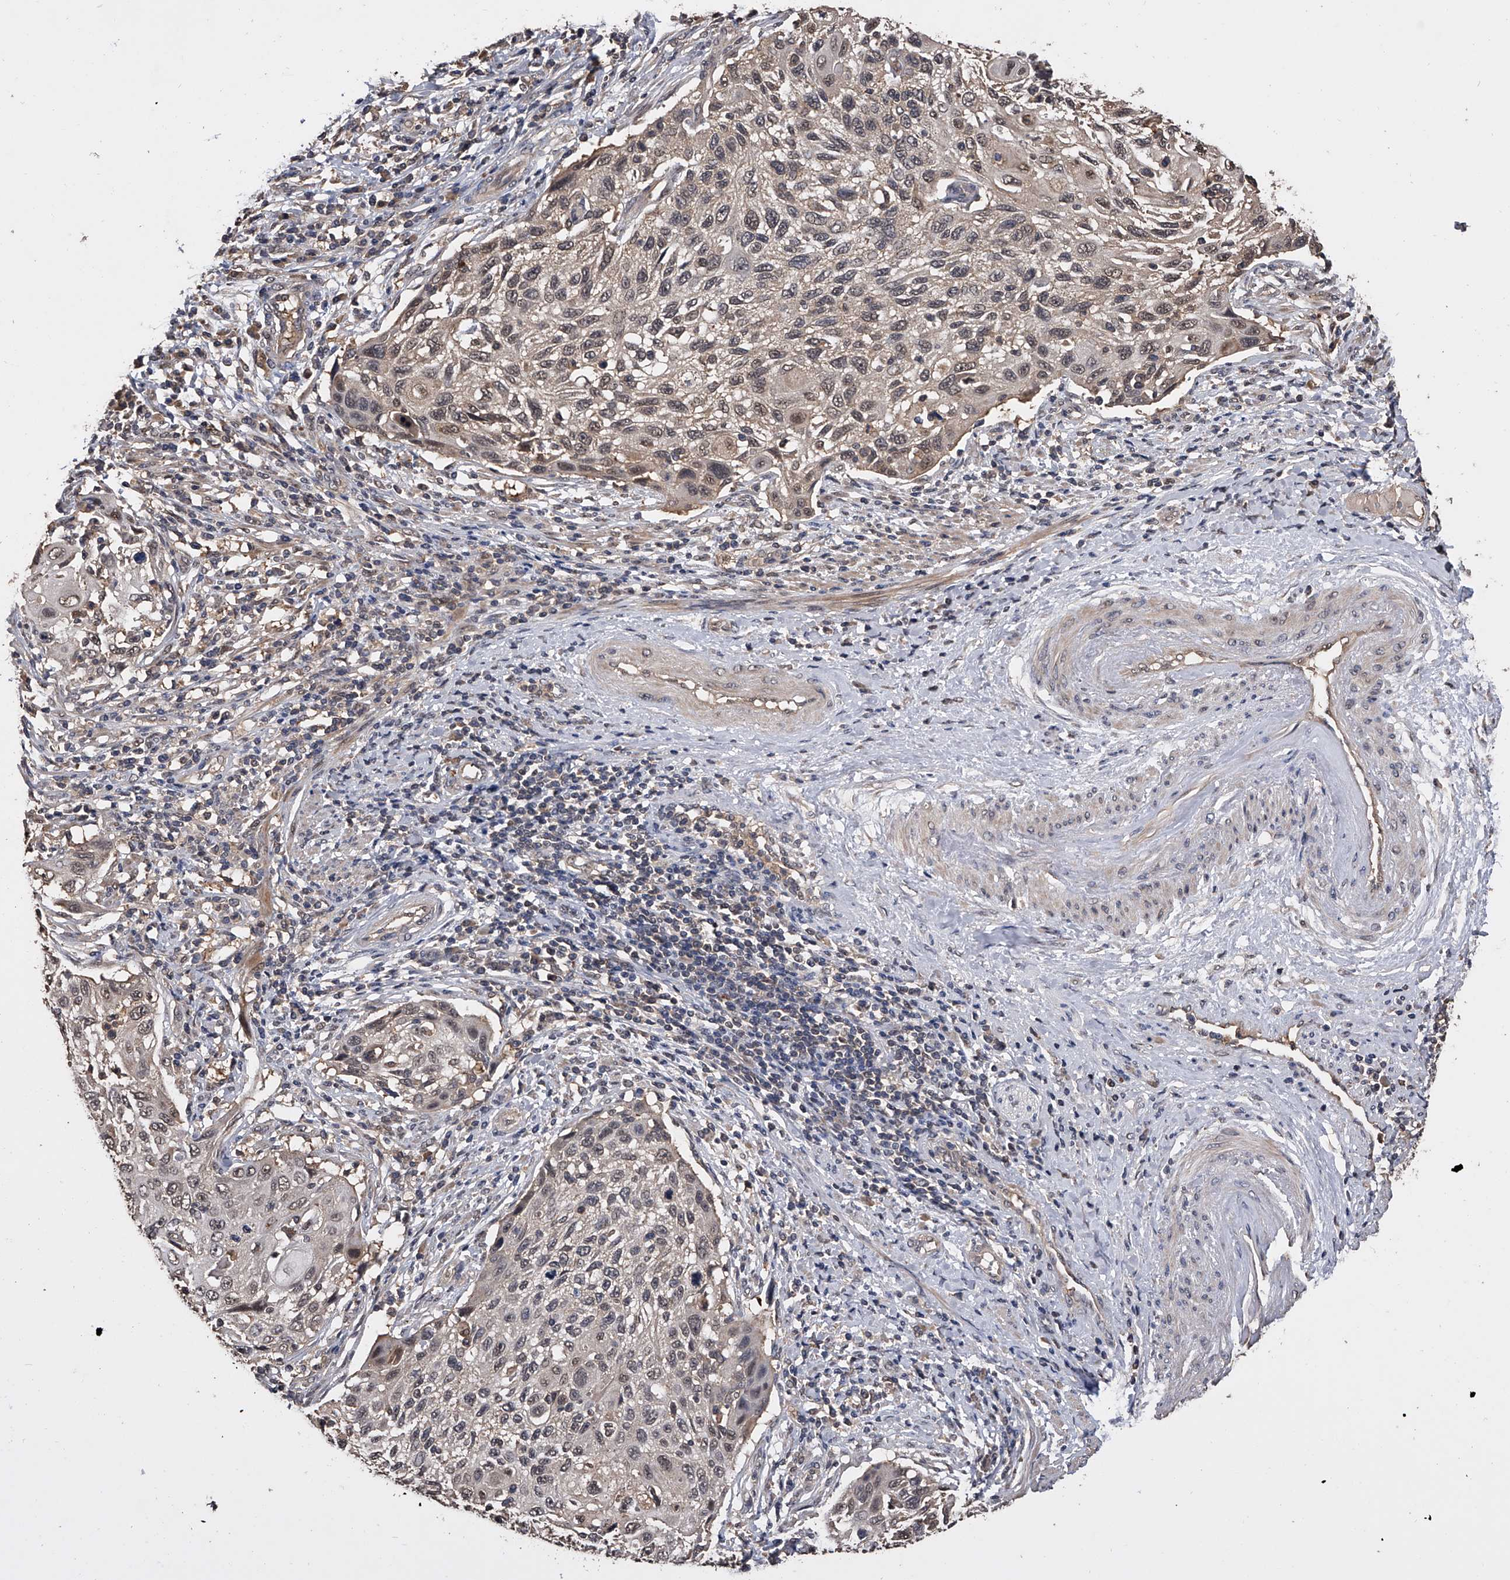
{"staining": {"intensity": "weak", "quantity": "25%-75%", "location": "nuclear"}, "tissue": "cervical cancer", "cell_type": "Tumor cells", "image_type": "cancer", "snomed": [{"axis": "morphology", "description": "Squamous cell carcinoma, NOS"}, {"axis": "topography", "description": "Cervix"}], "caption": "Cervical cancer was stained to show a protein in brown. There is low levels of weak nuclear expression in about 25%-75% of tumor cells.", "gene": "EFCAB7", "patient": {"sex": "female", "age": 70}}